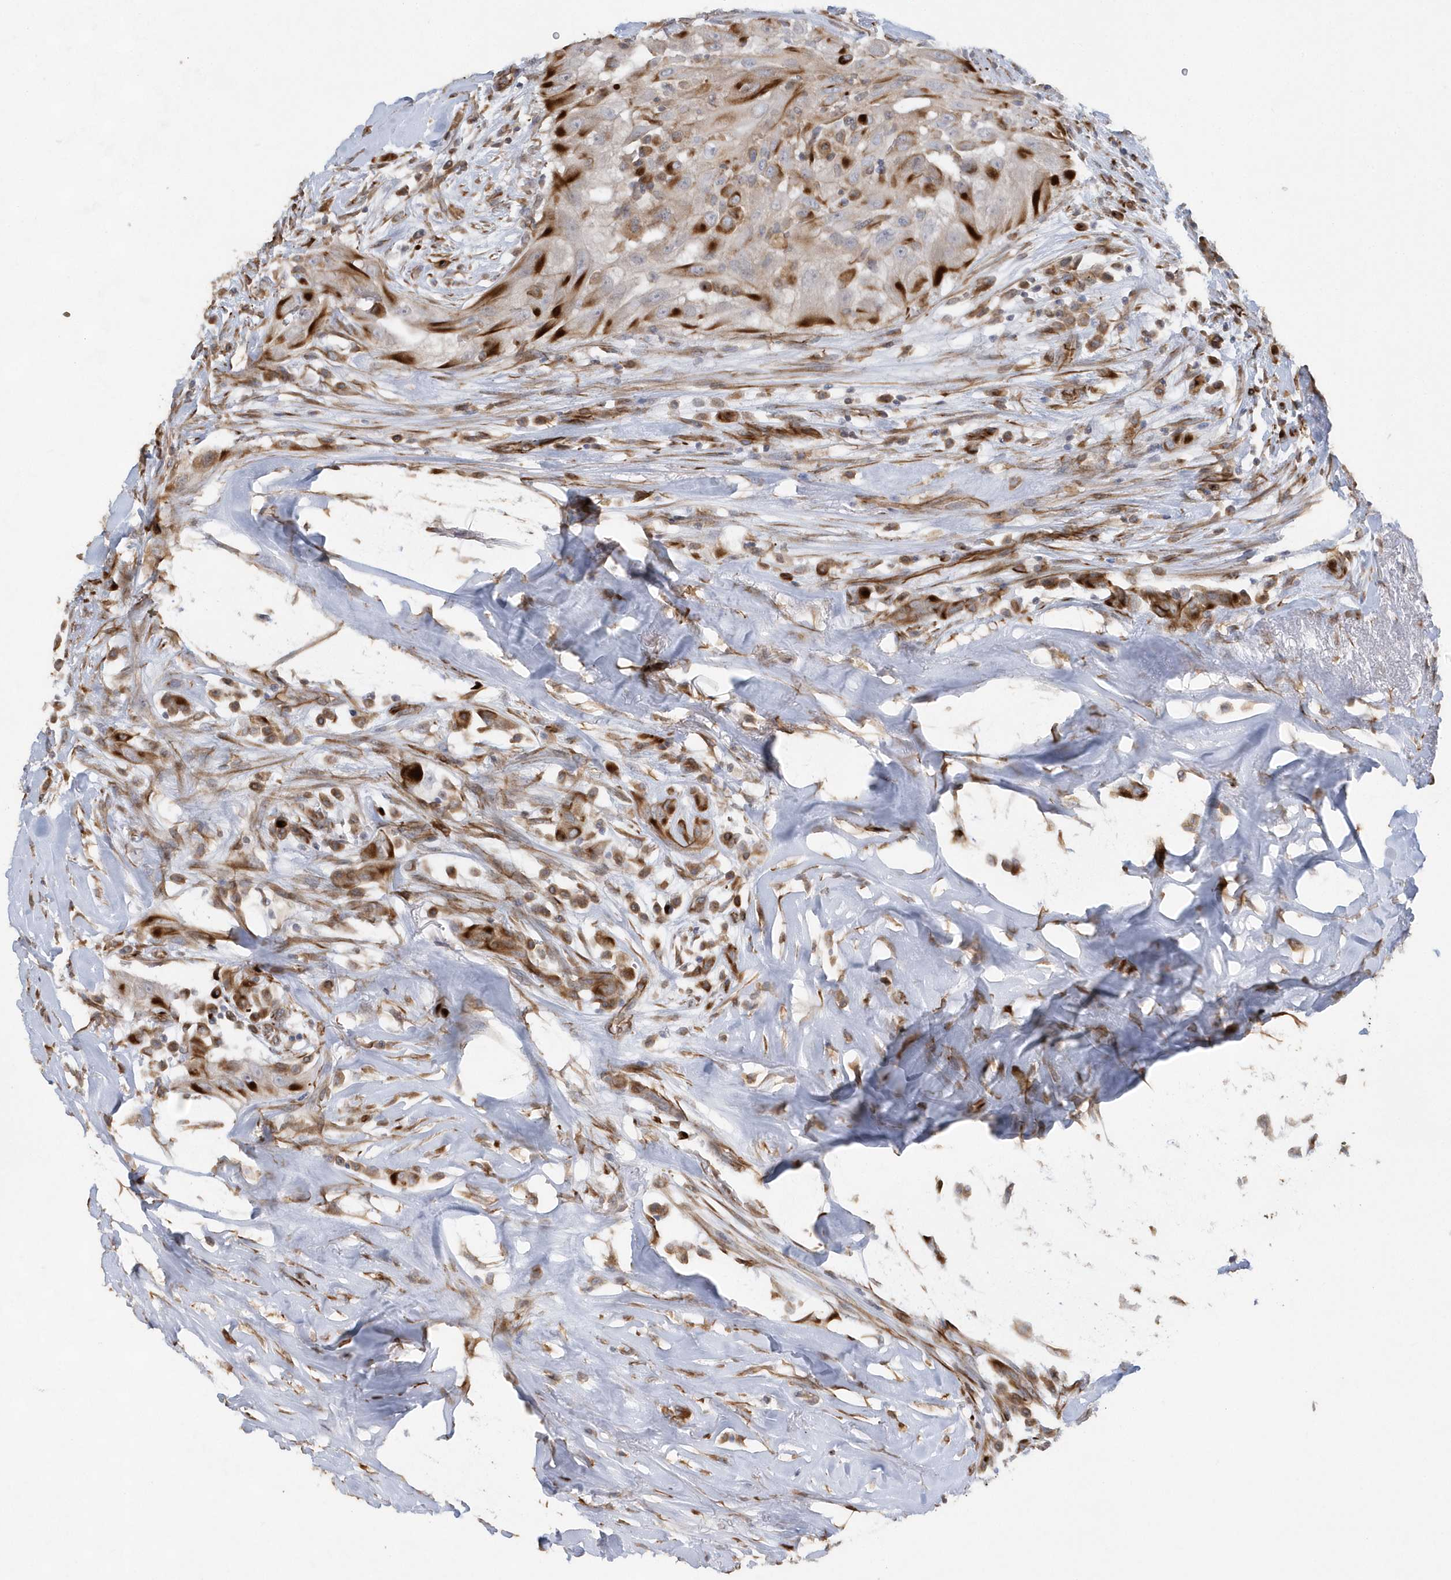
{"staining": {"intensity": "strong", "quantity": ">75%", "location": "cytoplasmic/membranous"}, "tissue": "thyroid cancer", "cell_type": "Tumor cells", "image_type": "cancer", "snomed": [{"axis": "morphology", "description": "Papillary adenocarcinoma, NOS"}, {"axis": "topography", "description": "Thyroid gland"}], "caption": "A brown stain highlights strong cytoplasmic/membranous staining of a protein in papillary adenocarcinoma (thyroid) tumor cells. (Stains: DAB (3,3'-diaminobenzidine) in brown, nuclei in blue, Microscopy: brightfield microscopy at high magnification).", "gene": "RAB17", "patient": {"sex": "female", "age": 59}}